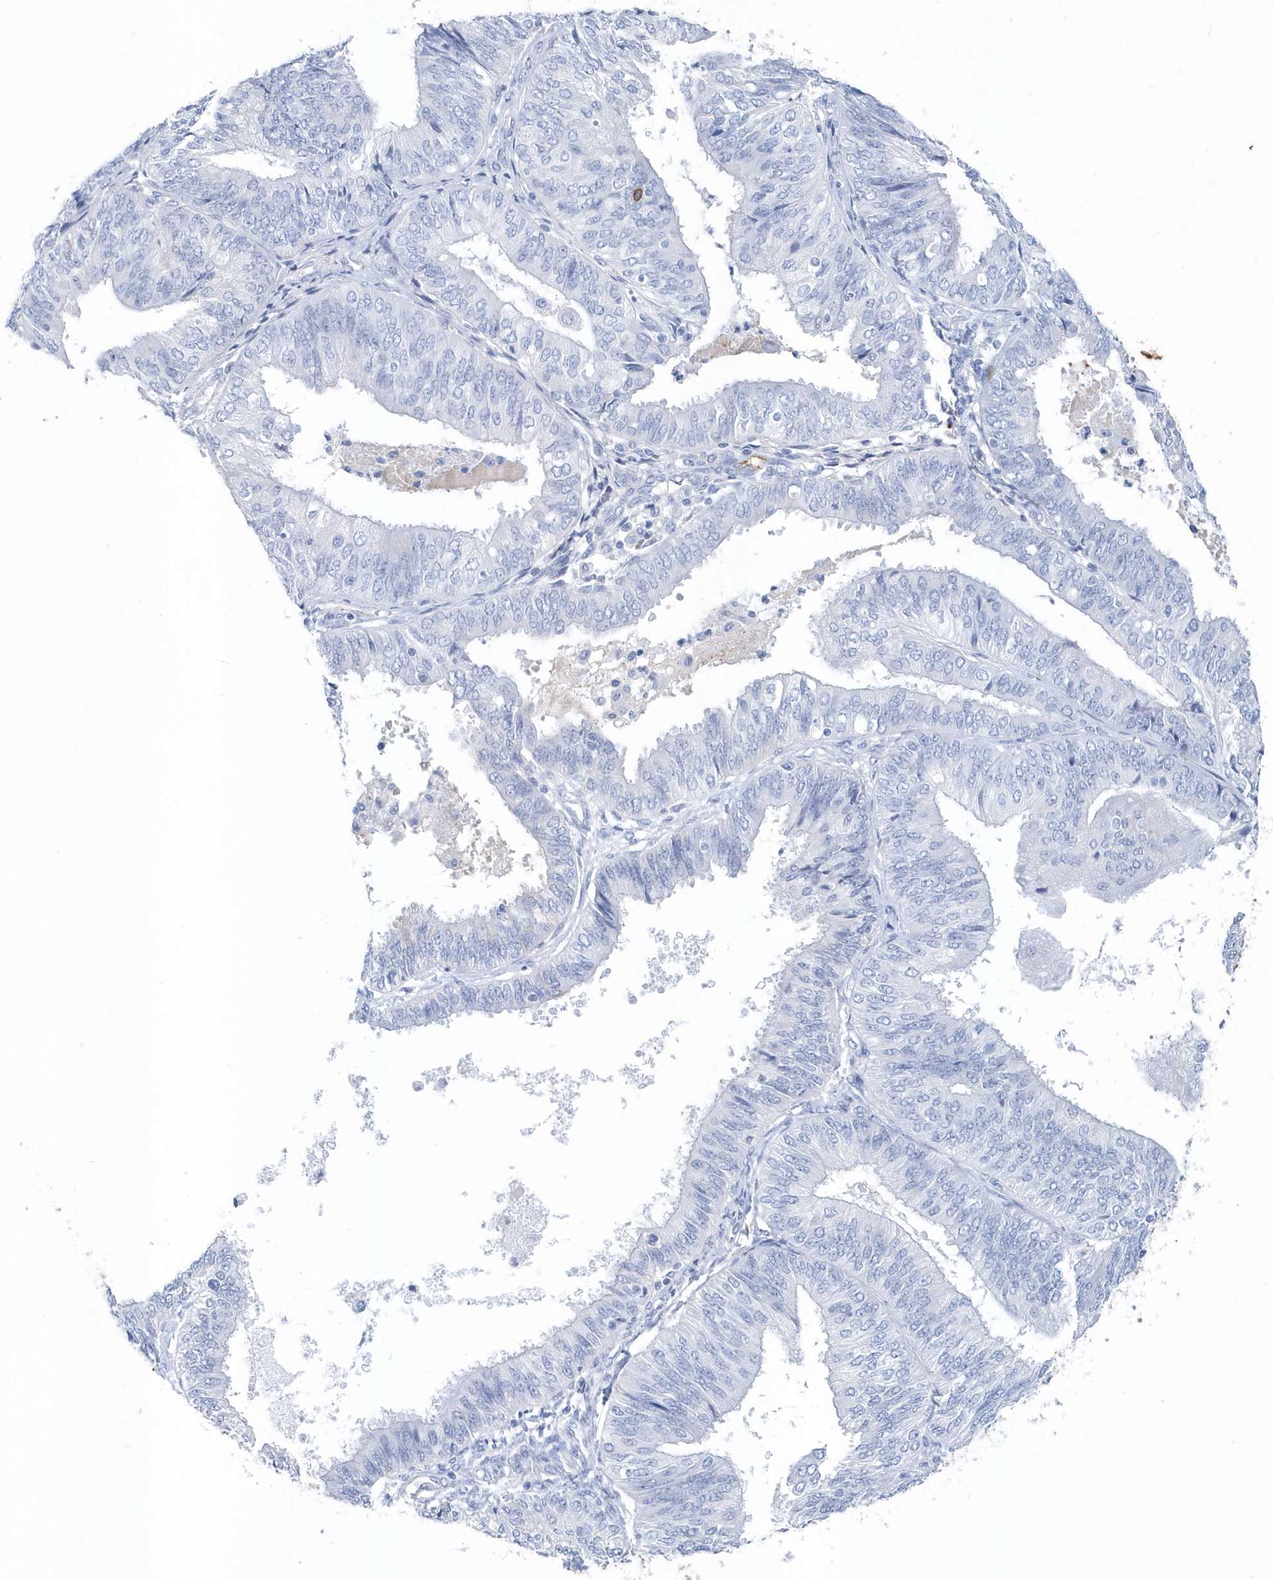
{"staining": {"intensity": "negative", "quantity": "none", "location": "none"}, "tissue": "endometrial cancer", "cell_type": "Tumor cells", "image_type": "cancer", "snomed": [{"axis": "morphology", "description": "Adenocarcinoma, NOS"}, {"axis": "topography", "description": "Endometrium"}], "caption": "This is an IHC histopathology image of human endometrial cancer (adenocarcinoma). There is no staining in tumor cells.", "gene": "JCHAIN", "patient": {"sex": "female", "age": 58}}